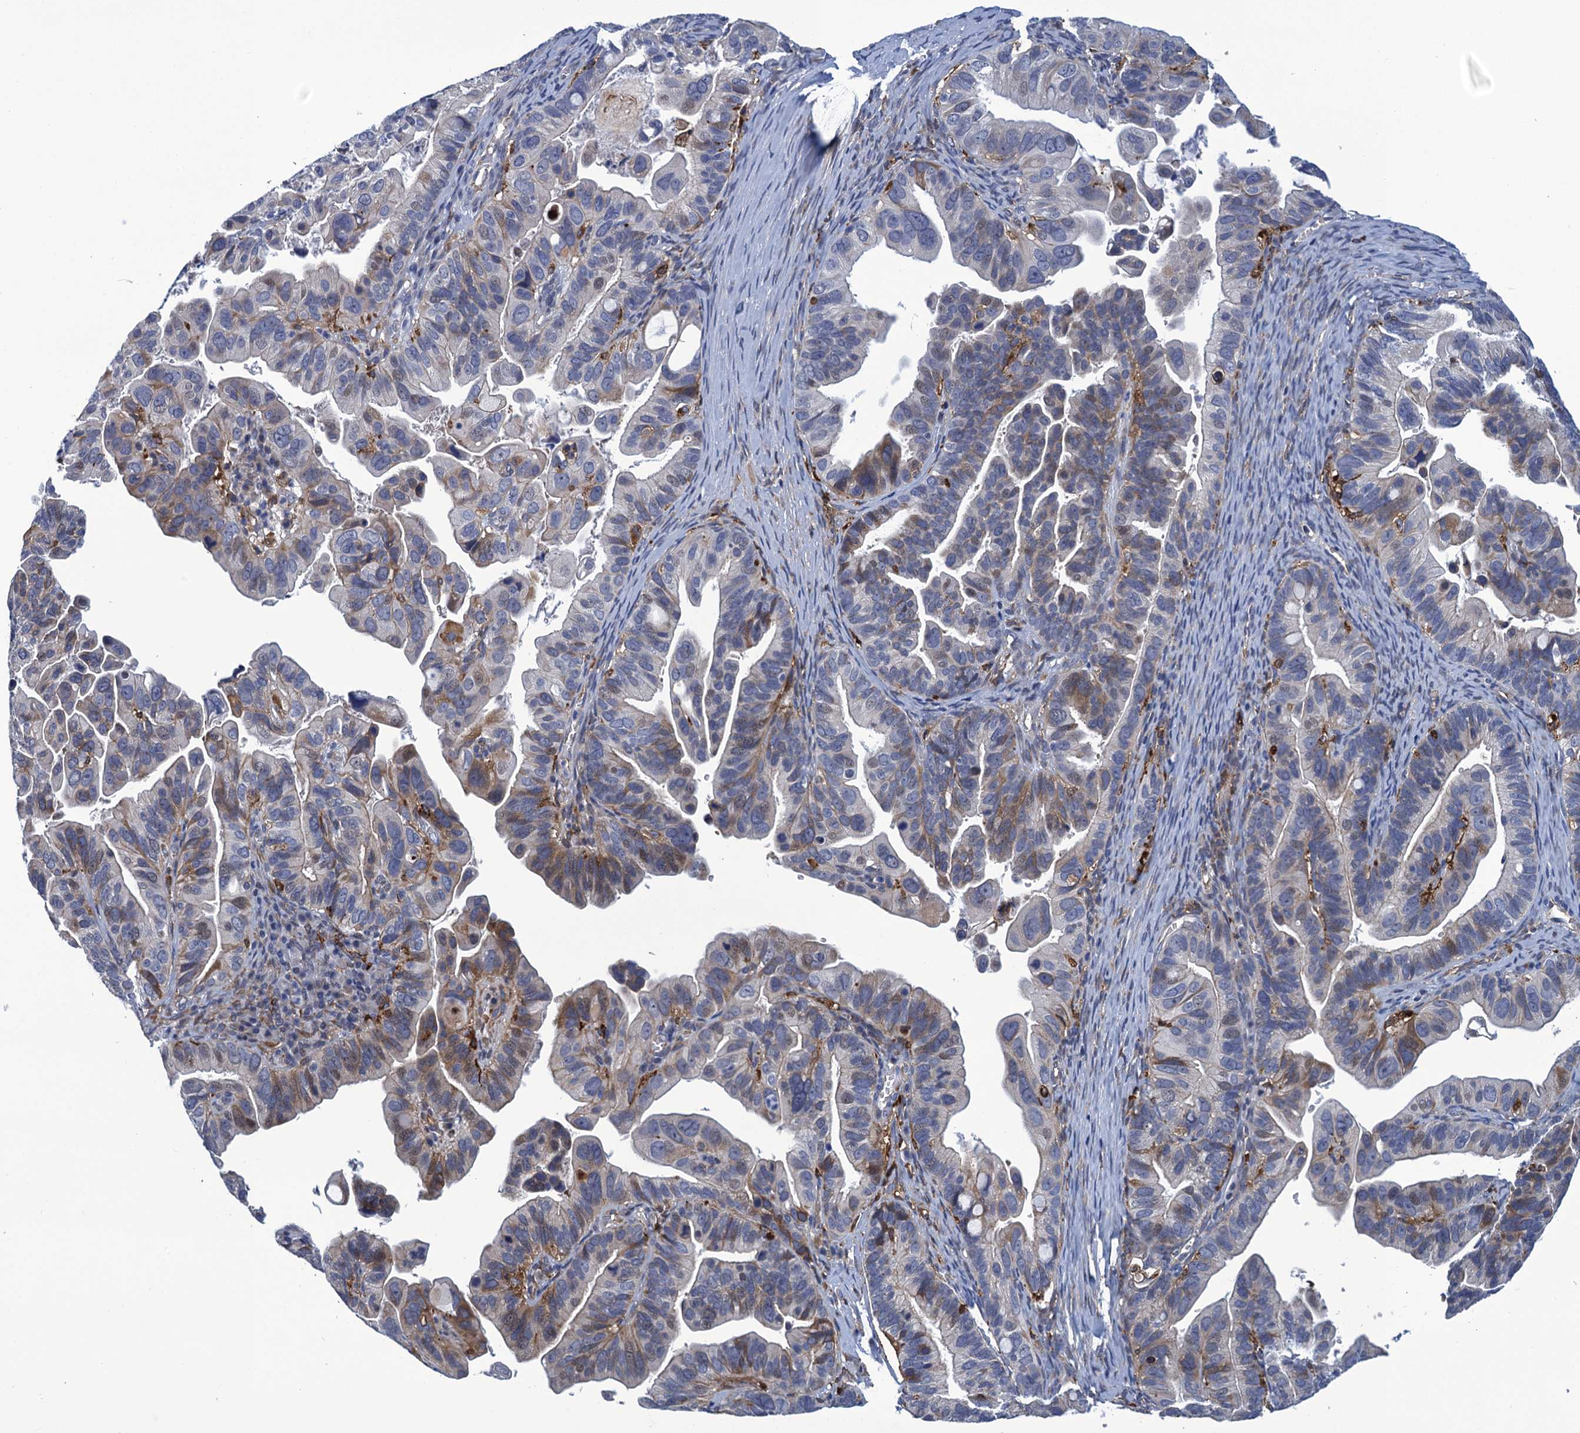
{"staining": {"intensity": "weak", "quantity": "<25%", "location": "cytoplasmic/membranous"}, "tissue": "ovarian cancer", "cell_type": "Tumor cells", "image_type": "cancer", "snomed": [{"axis": "morphology", "description": "Cystadenocarcinoma, serous, NOS"}, {"axis": "topography", "description": "Ovary"}], "caption": "DAB (3,3'-diaminobenzidine) immunohistochemical staining of human ovarian serous cystadenocarcinoma demonstrates no significant expression in tumor cells. (DAB IHC visualized using brightfield microscopy, high magnification).", "gene": "DNHD1", "patient": {"sex": "female", "age": 56}}